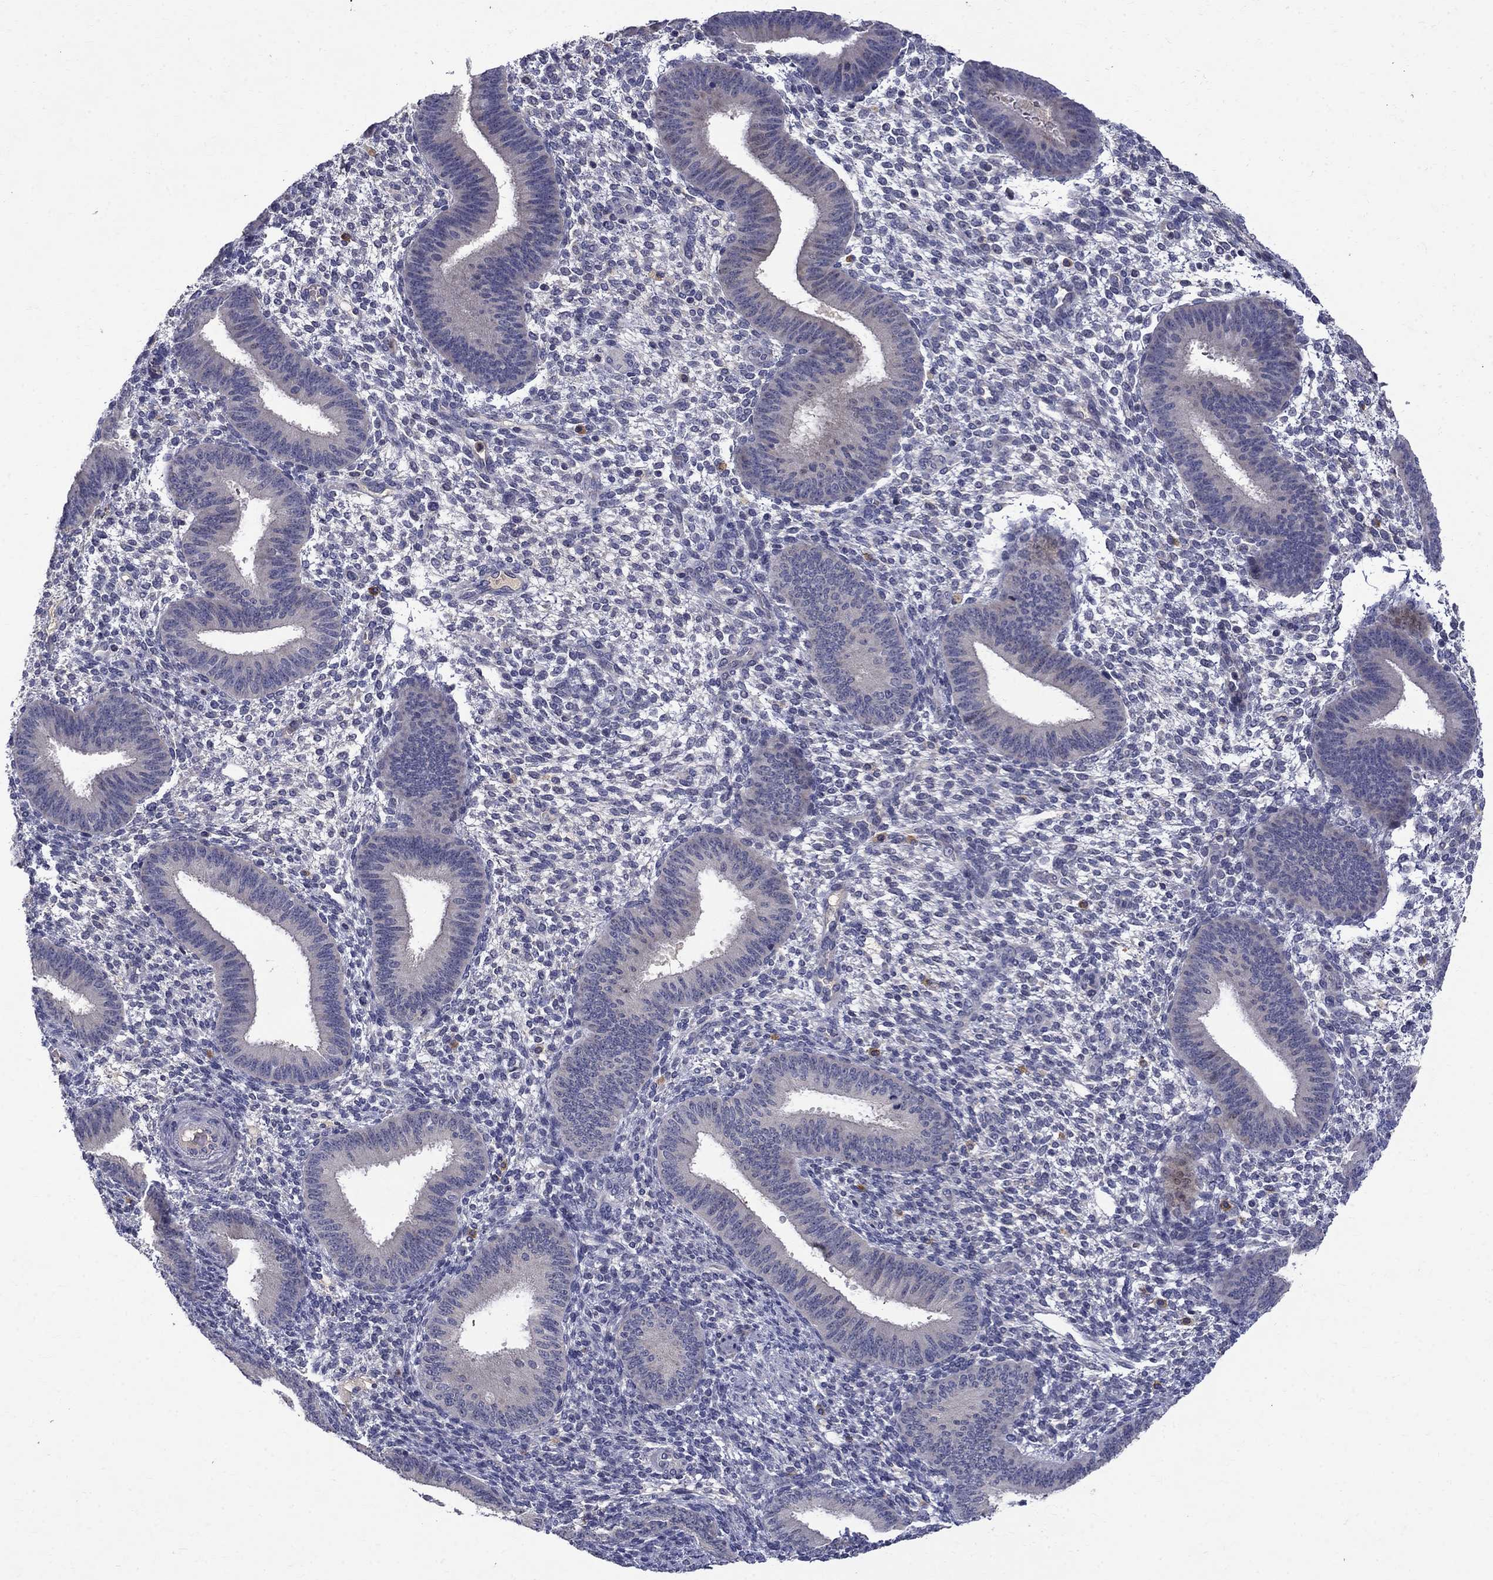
{"staining": {"intensity": "negative", "quantity": "none", "location": "none"}, "tissue": "endometrium", "cell_type": "Cells in endometrial stroma", "image_type": "normal", "snomed": [{"axis": "morphology", "description": "Normal tissue, NOS"}, {"axis": "topography", "description": "Endometrium"}], "caption": "The IHC micrograph has no significant positivity in cells in endometrial stroma of endometrium.", "gene": "STAB2", "patient": {"sex": "female", "age": 39}}